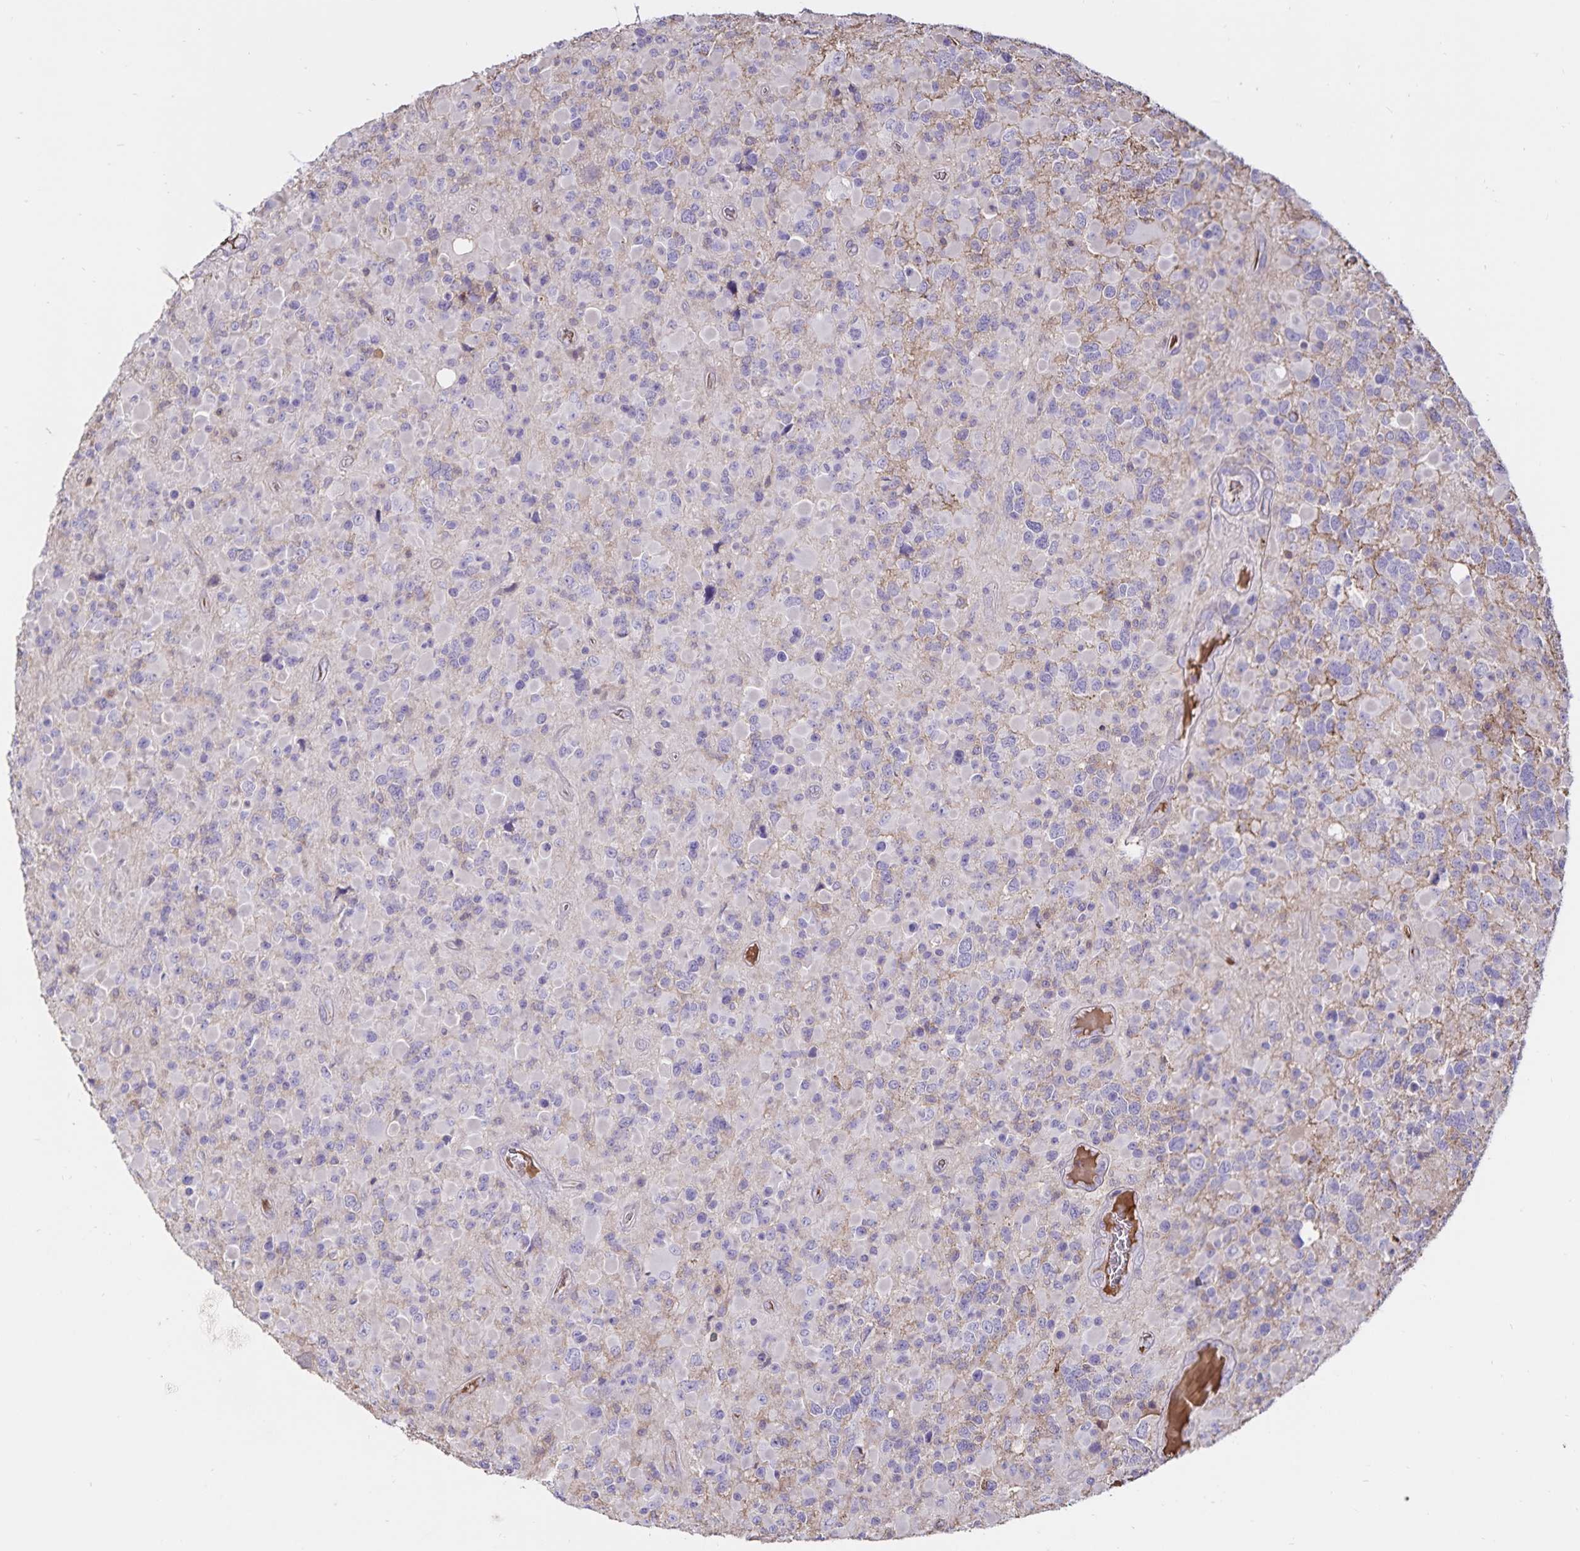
{"staining": {"intensity": "negative", "quantity": "none", "location": "none"}, "tissue": "glioma", "cell_type": "Tumor cells", "image_type": "cancer", "snomed": [{"axis": "morphology", "description": "Glioma, malignant, High grade"}, {"axis": "topography", "description": "Brain"}], "caption": "The immunohistochemistry (IHC) image has no significant staining in tumor cells of glioma tissue. (DAB immunohistochemistry with hematoxylin counter stain).", "gene": "FGG", "patient": {"sex": "female", "age": 40}}